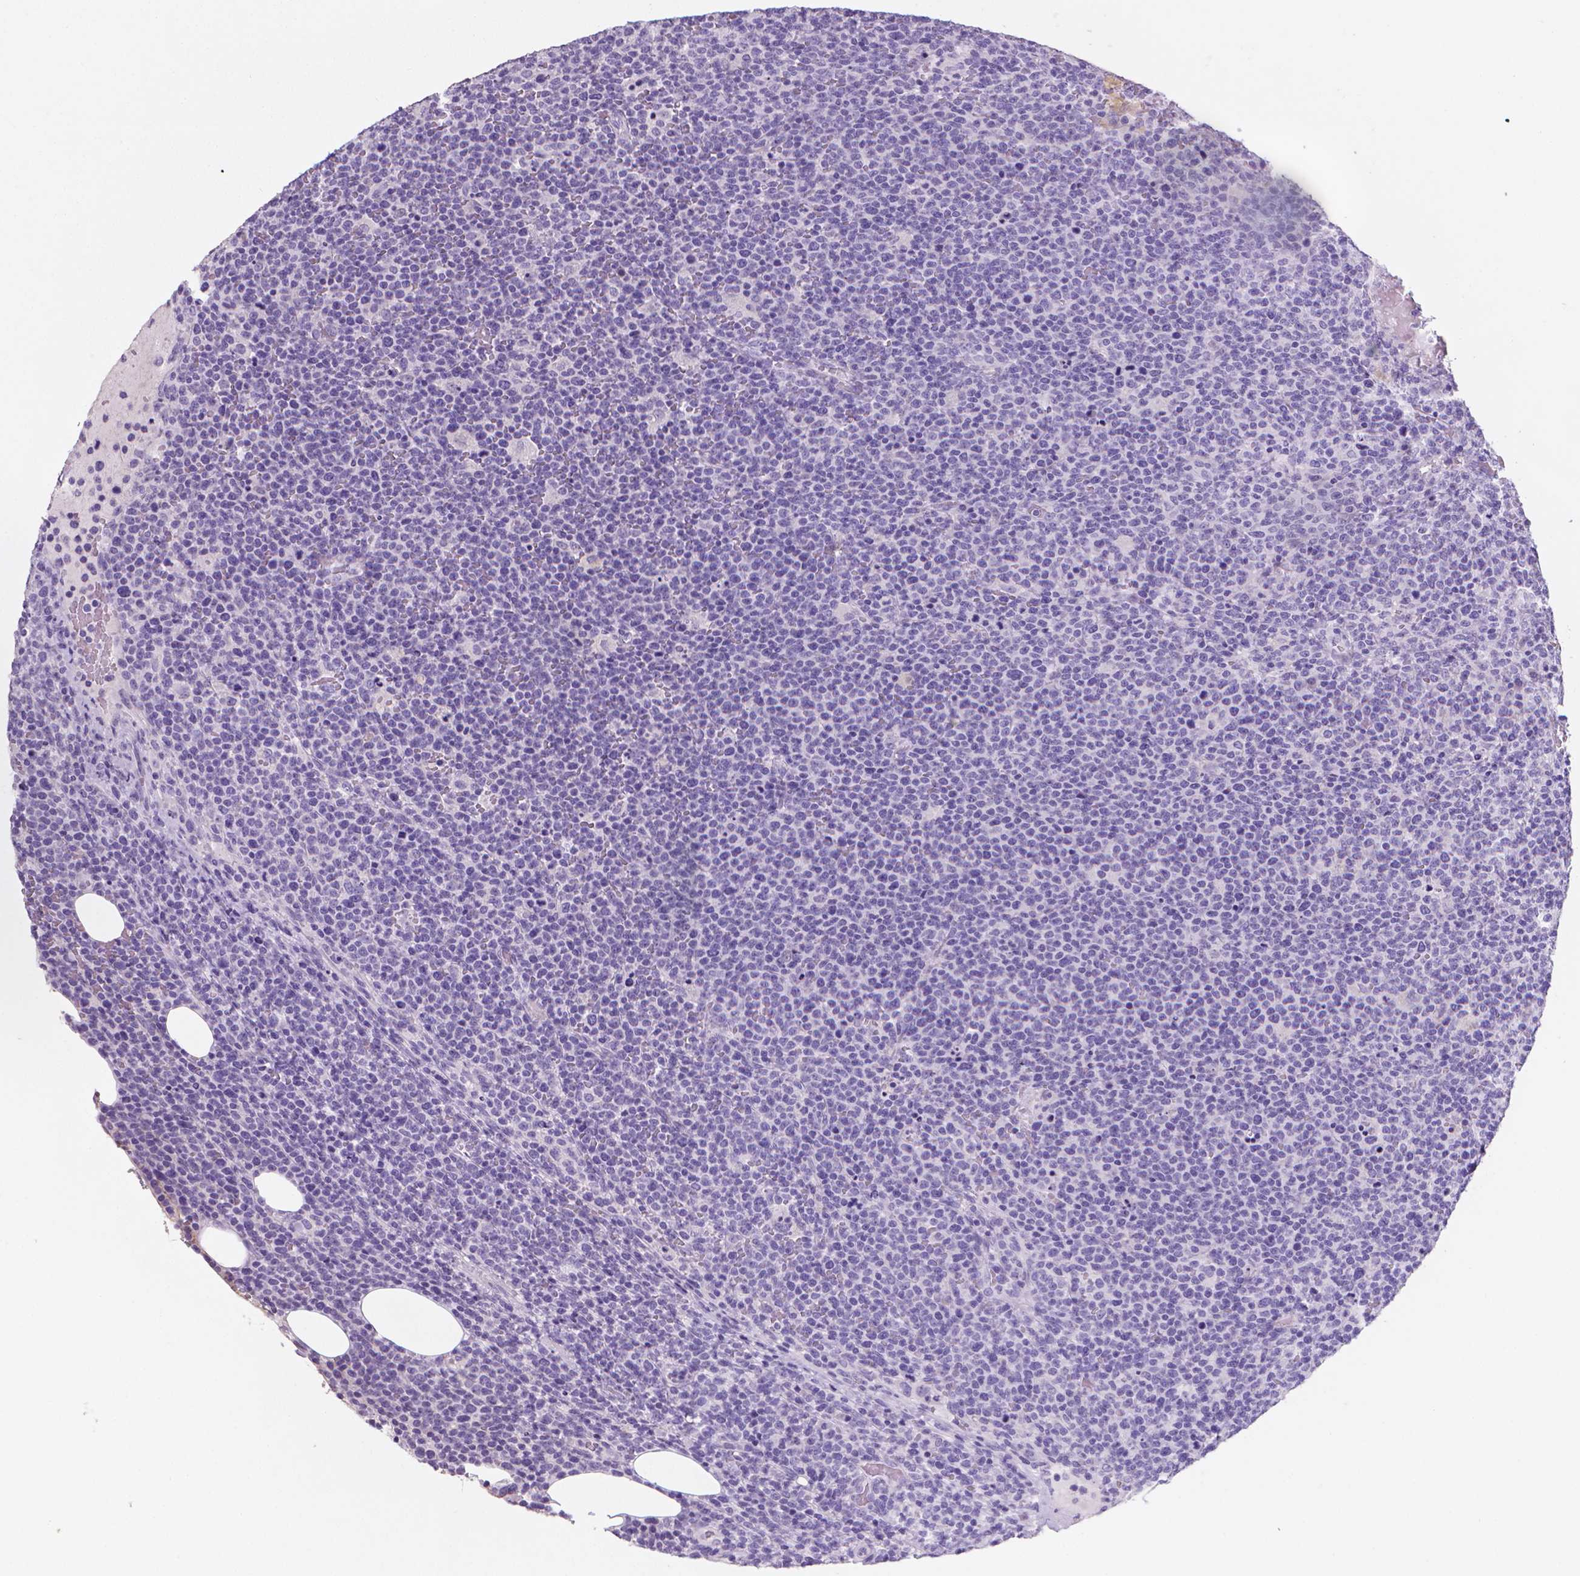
{"staining": {"intensity": "negative", "quantity": "none", "location": "none"}, "tissue": "lymphoma", "cell_type": "Tumor cells", "image_type": "cancer", "snomed": [{"axis": "morphology", "description": "Malignant lymphoma, non-Hodgkin's type, High grade"}, {"axis": "topography", "description": "Lymph node"}], "caption": "Immunohistochemistry (IHC) photomicrograph of neoplastic tissue: lymphoma stained with DAB shows no significant protein expression in tumor cells.", "gene": "XPNPEP2", "patient": {"sex": "male", "age": 61}}